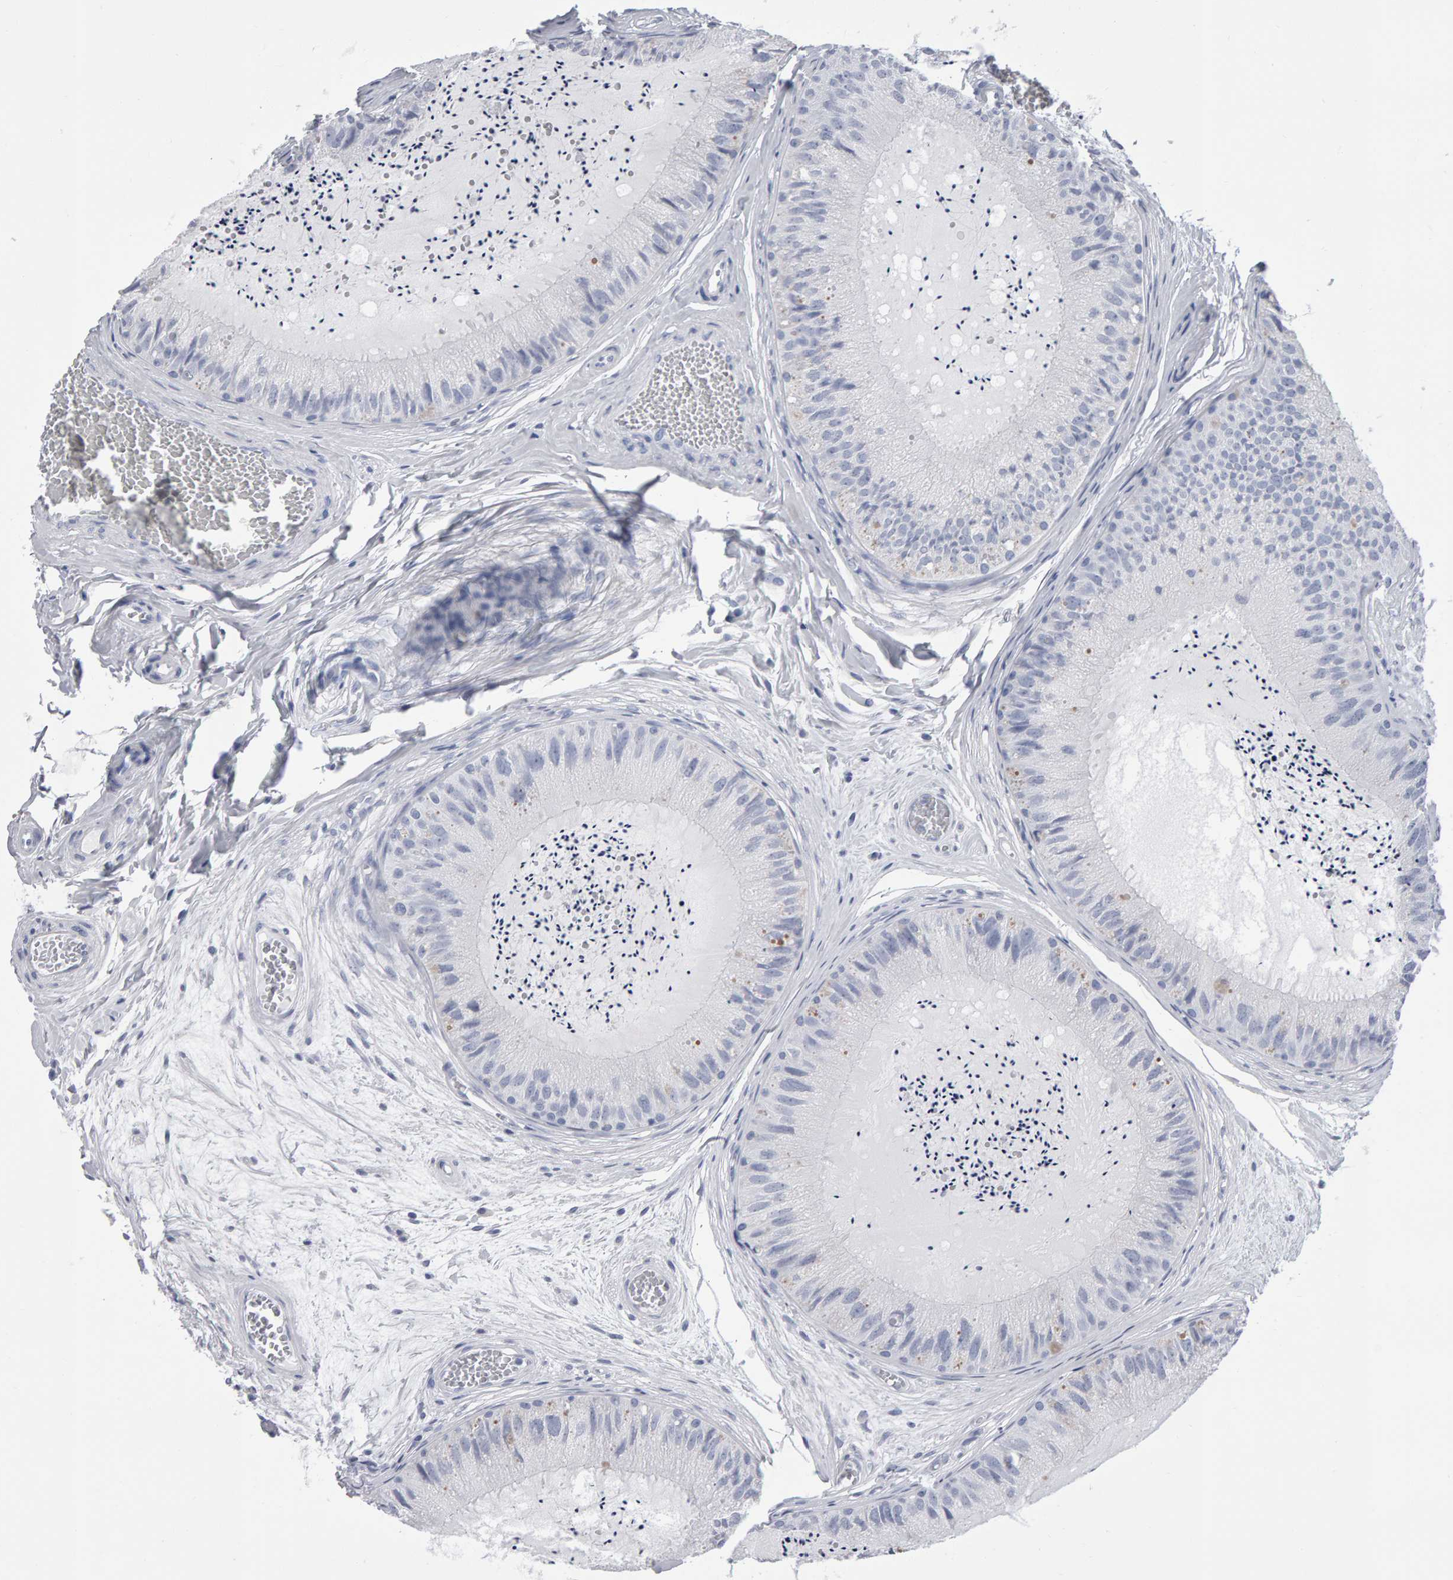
{"staining": {"intensity": "negative", "quantity": "none", "location": "none"}, "tissue": "epididymis", "cell_type": "Glandular cells", "image_type": "normal", "snomed": [{"axis": "morphology", "description": "Normal tissue, NOS"}, {"axis": "topography", "description": "Epididymis"}], "caption": "Benign epididymis was stained to show a protein in brown. There is no significant staining in glandular cells.", "gene": "NCDN", "patient": {"sex": "male", "age": 31}}